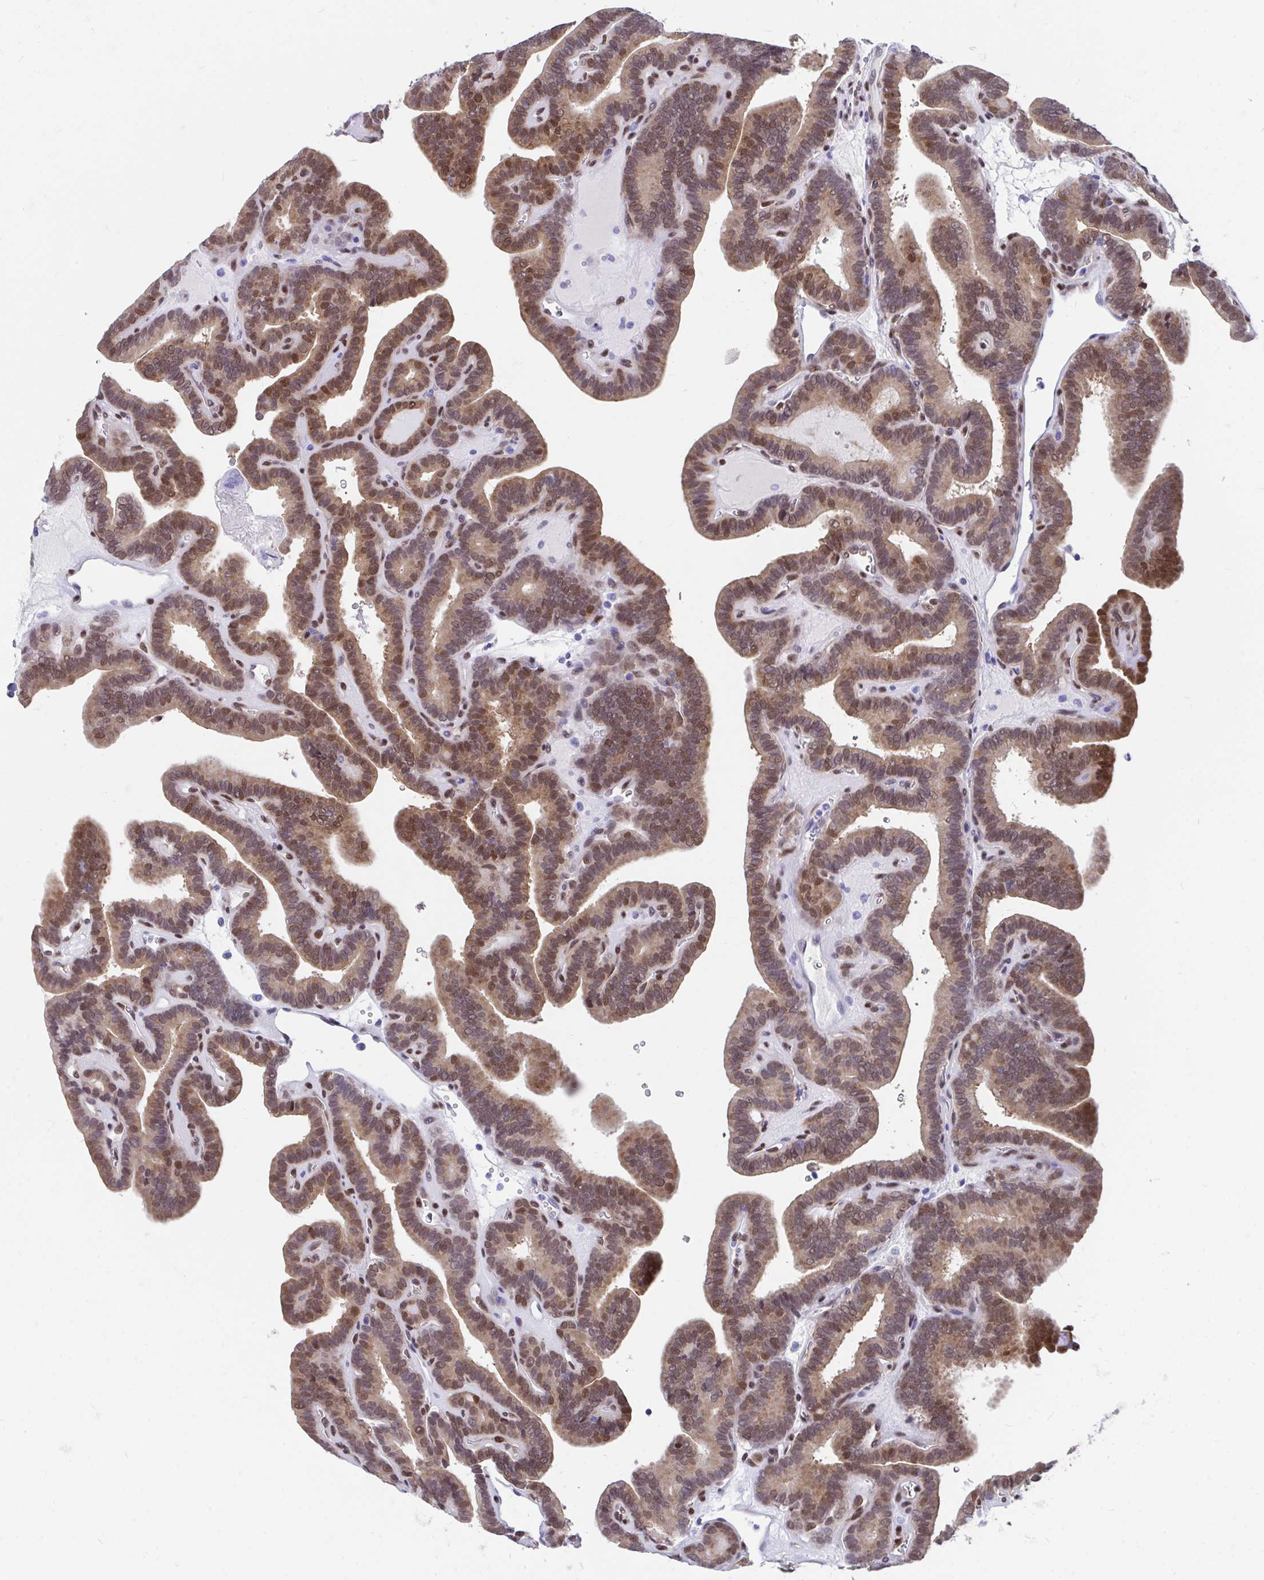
{"staining": {"intensity": "moderate", "quantity": ">75%", "location": "cytoplasmic/membranous,nuclear"}, "tissue": "thyroid cancer", "cell_type": "Tumor cells", "image_type": "cancer", "snomed": [{"axis": "morphology", "description": "Papillary adenocarcinoma, NOS"}, {"axis": "topography", "description": "Thyroid gland"}], "caption": "Immunohistochemistry photomicrograph of neoplastic tissue: thyroid papillary adenocarcinoma stained using immunohistochemistry demonstrates medium levels of moderate protein expression localized specifically in the cytoplasmic/membranous and nuclear of tumor cells, appearing as a cytoplasmic/membranous and nuclear brown color.", "gene": "RBPMS", "patient": {"sex": "female", "age": 21}}